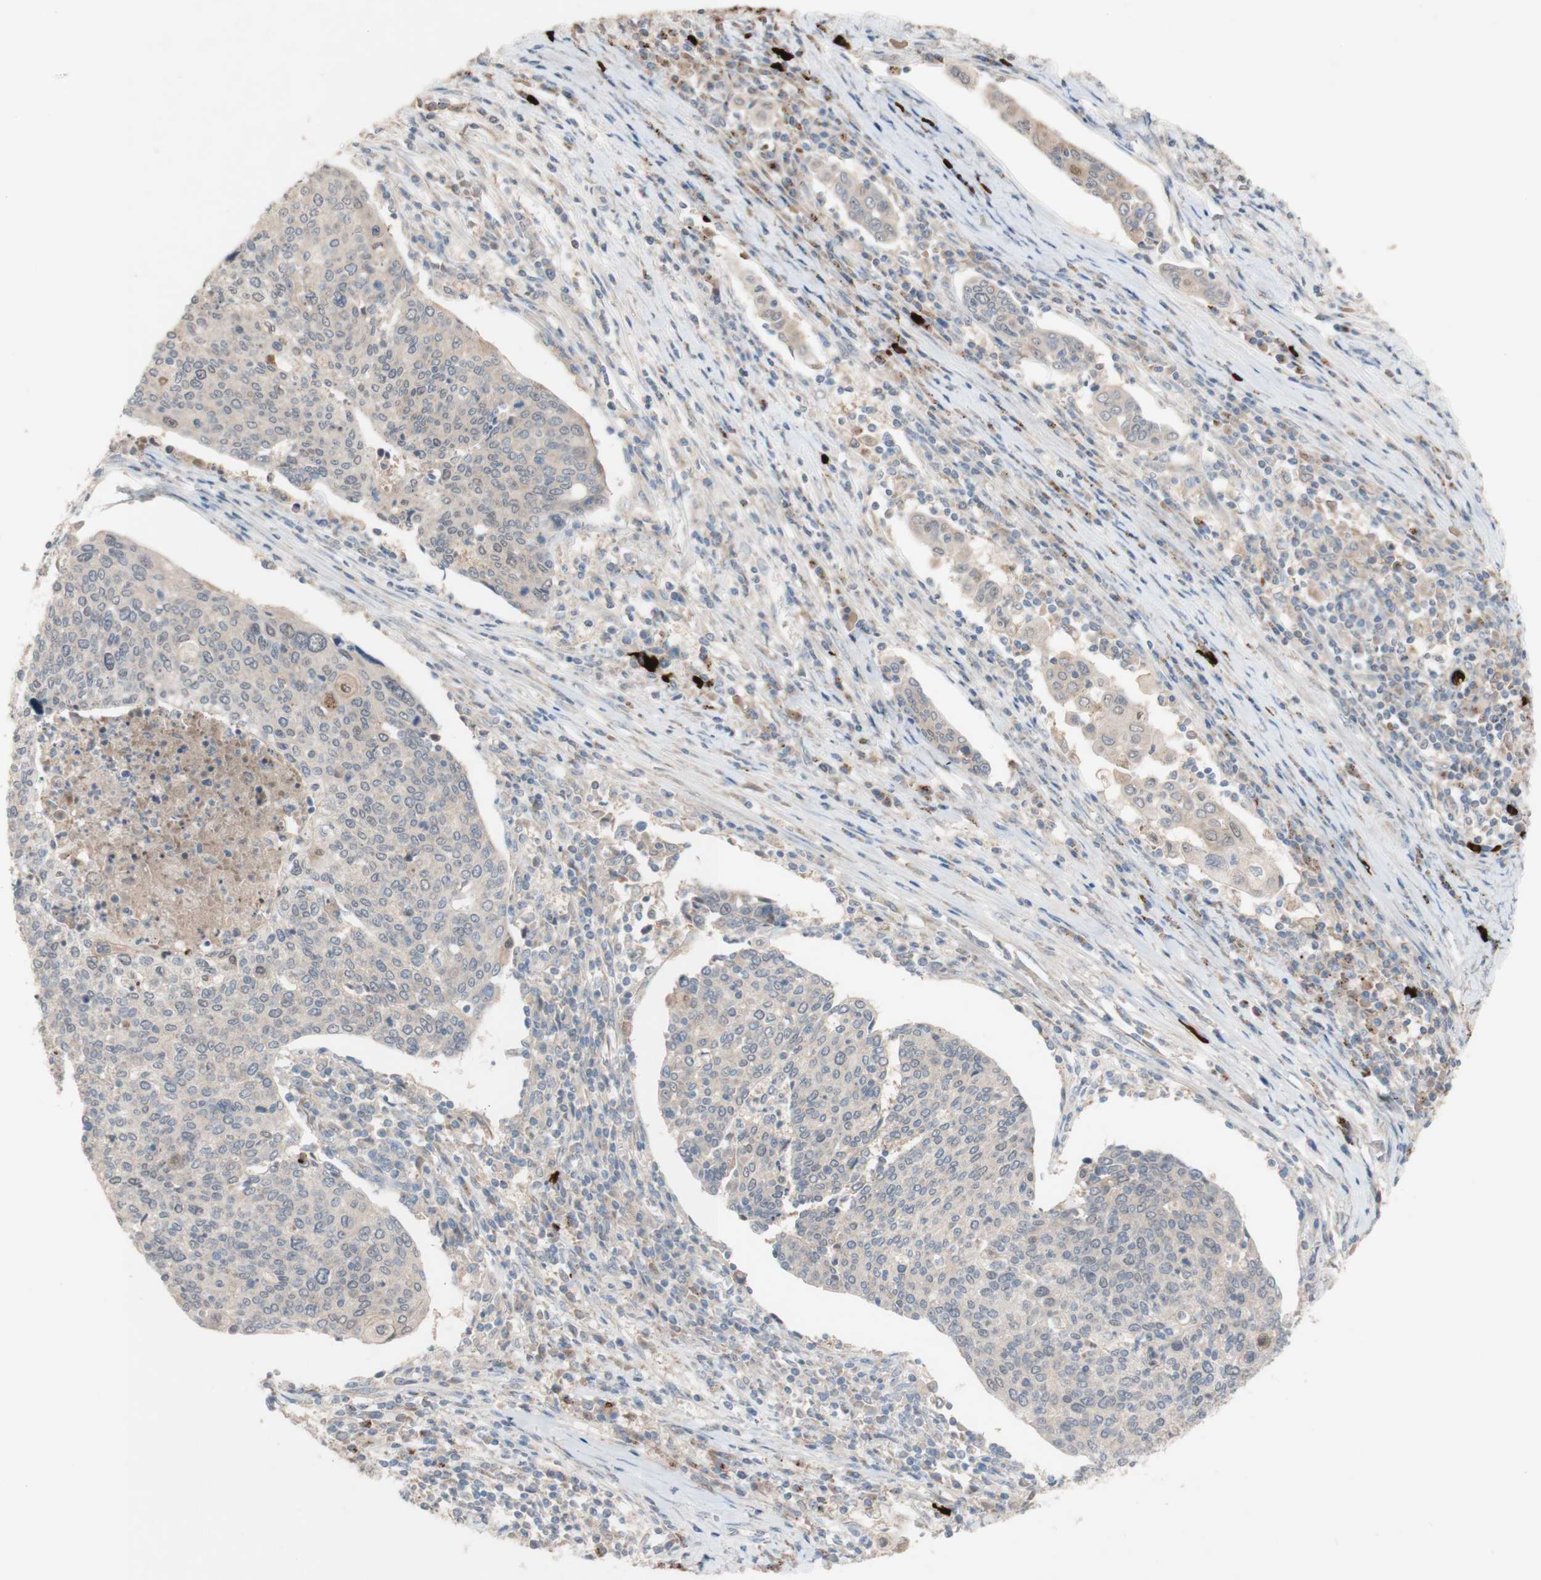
{"staining": {"intensity": "weak", "quantity": "25%-75%", "location": "cytoplasmic/membranous"}, "tissue": "cervical cancer", "cell_type": "Tumor cells", "image_type": "cancer", "snomed": [{"axis": "morphology", "description": "Squamous cell carcinoma, NOS"}, {"axis": "topography", "description": "Cervix"}], "caption": "Cervical cancer (squamous cell carcinoma) stained with DAB IHC displays low levels of weak cytoplasmic/membranous staining in approximately 25%-75% of tumor cells.", "gene": "PEX2", "patient": {"sex": "female", "age": 40}}